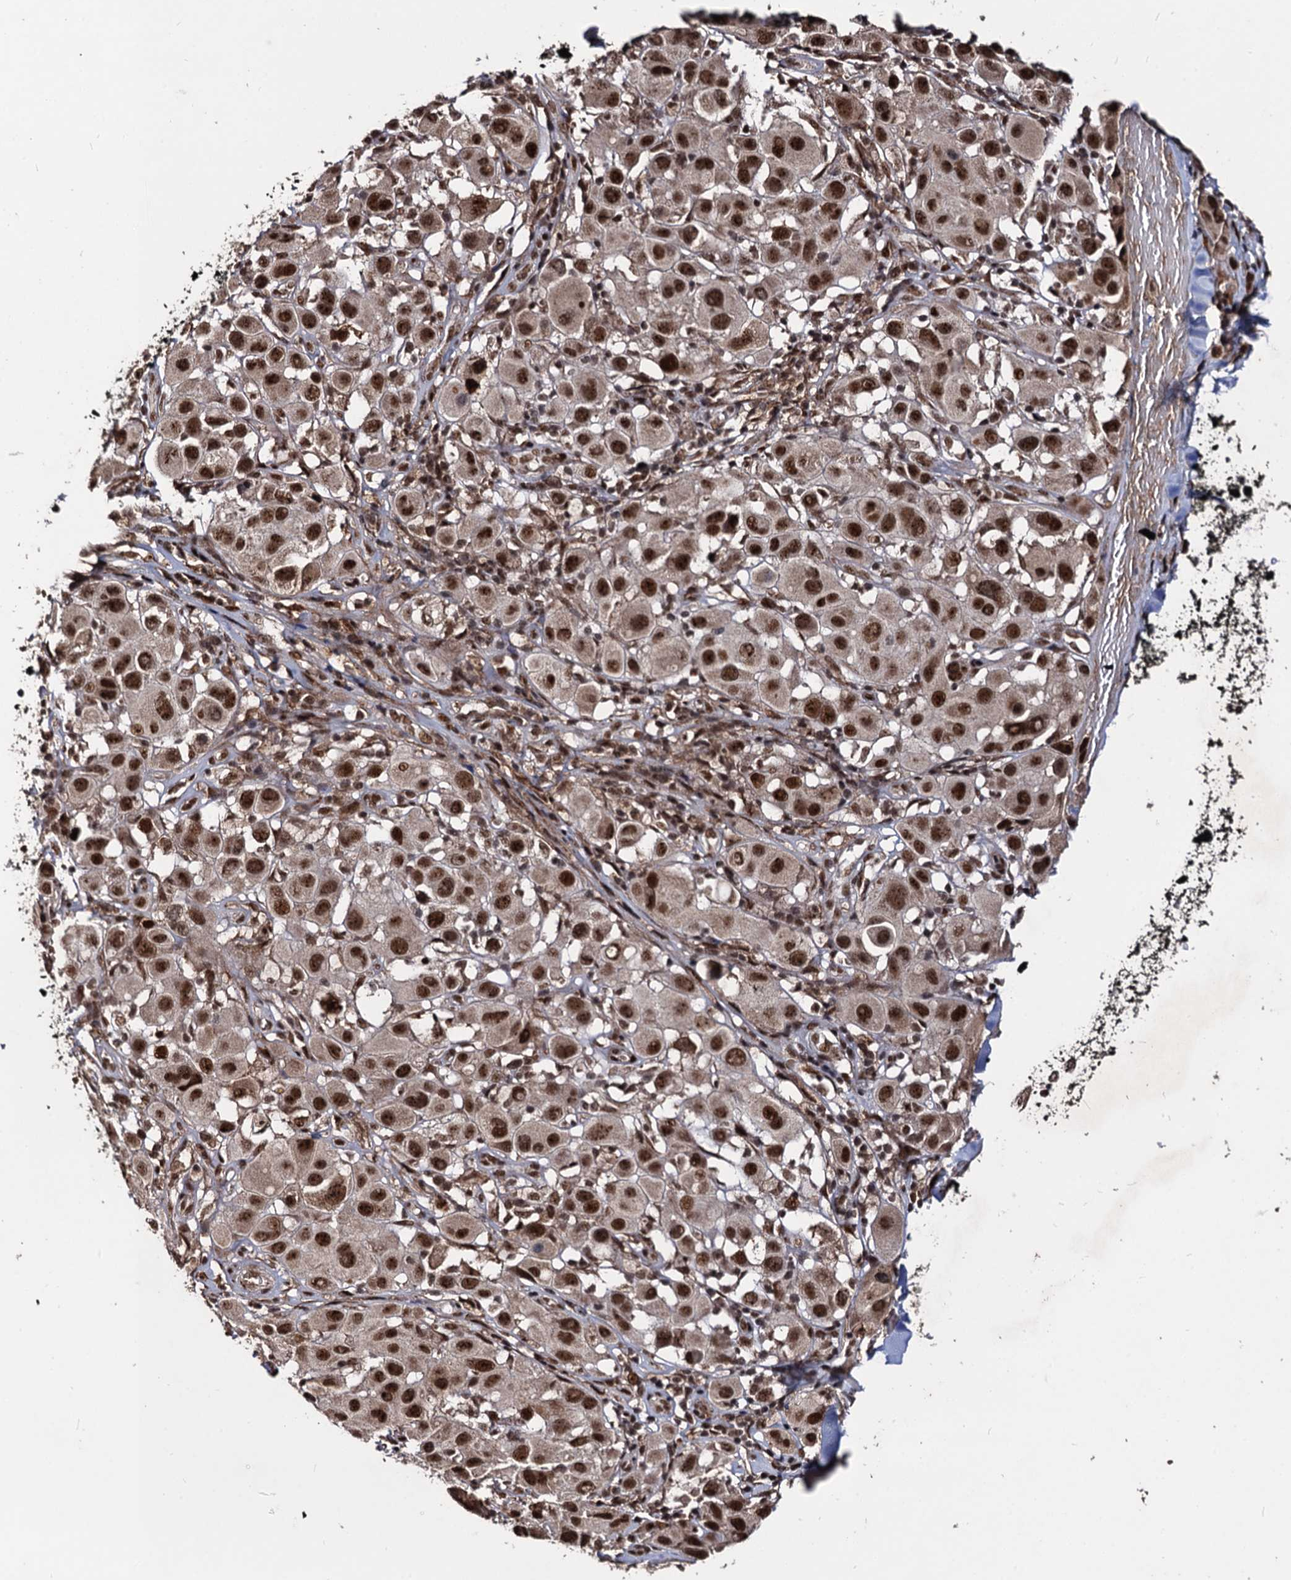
{"staining": {"intensity": "strong", "quantity": ">75%", "location": "nuclear"}, "tissue": "melanoma", "cell_type": "Tumor cells", "image_type": "cancer", "snomed": [{"axis": "morphology", "description": "Malignant melanoma, Metastatic site"}, {"axis": "topography", "description": "Skin"}], "caption": "Immunohistochemical staining of malignant melanoma (metastatic site) exhibits high levels of strong nuclear expression in about >75% of tumor cells. The staining is performed using DAB (3,3'-diaminobenzidine) brown chromogen to label protein expression. The nuclei are counter-stained blue using hematoxylin.", "gene": "SFSWAP", "patient": {"sex": "male", "age": 41}}